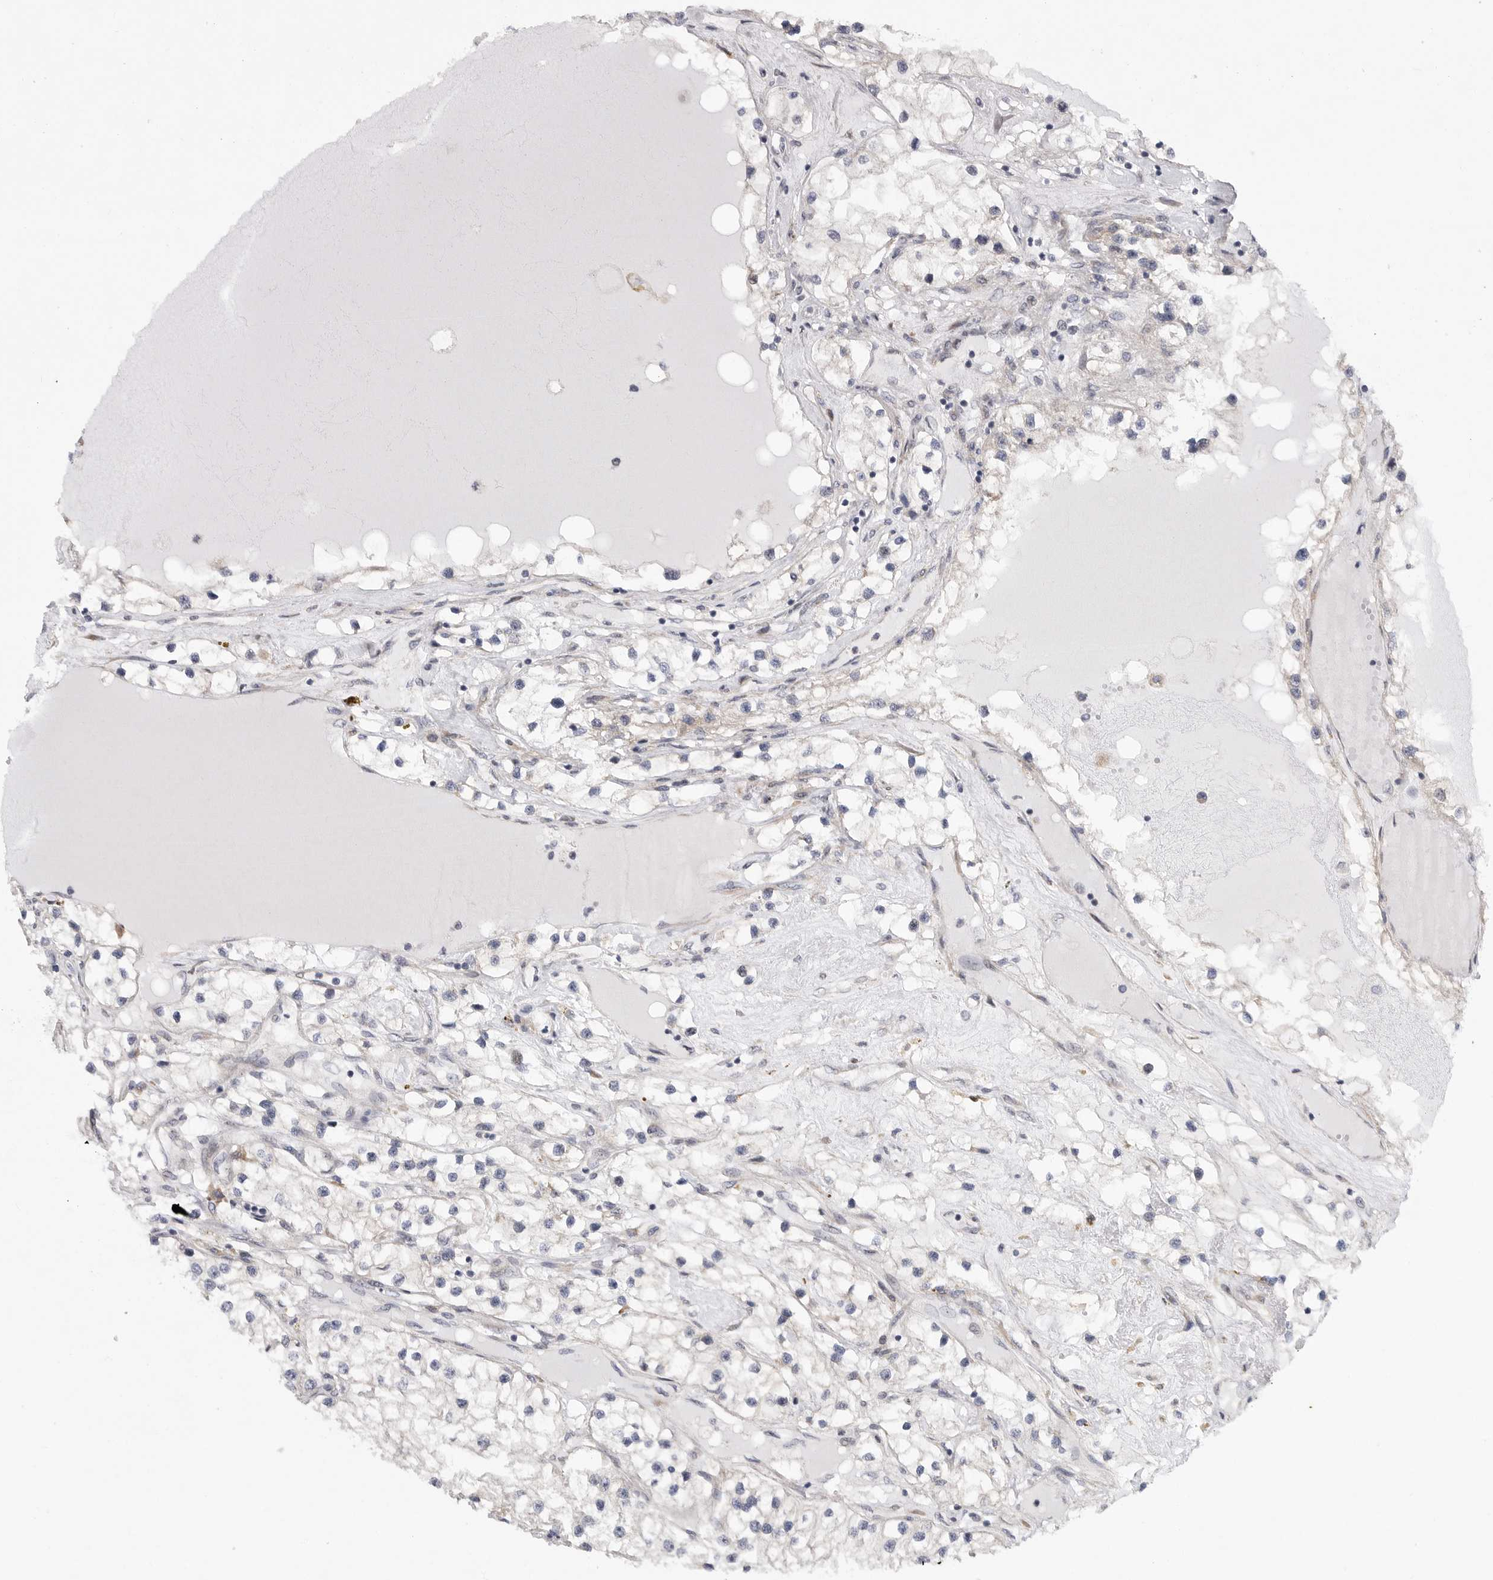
{"staining": {"intensity": "negative", "quantity": "none", "location": "none"}, "tissue": "renal cancer", "cell_type": "Tumor cells", "image_type": "cancer", "snomed": [{"axis": "morphology", "description": "Adenocarcinoma, NOS"}, {"axis": "topography", "description": "Kidney"}], "caption": "Tumor cells are negative for protein expression in human renal adenocarcinoma. The staining is performed using DAB brown chromogen with nuclei counter-stained in using hematoxylin.", "gene": "FBXO43", "patient": {"sex": "male", "age": 68}}